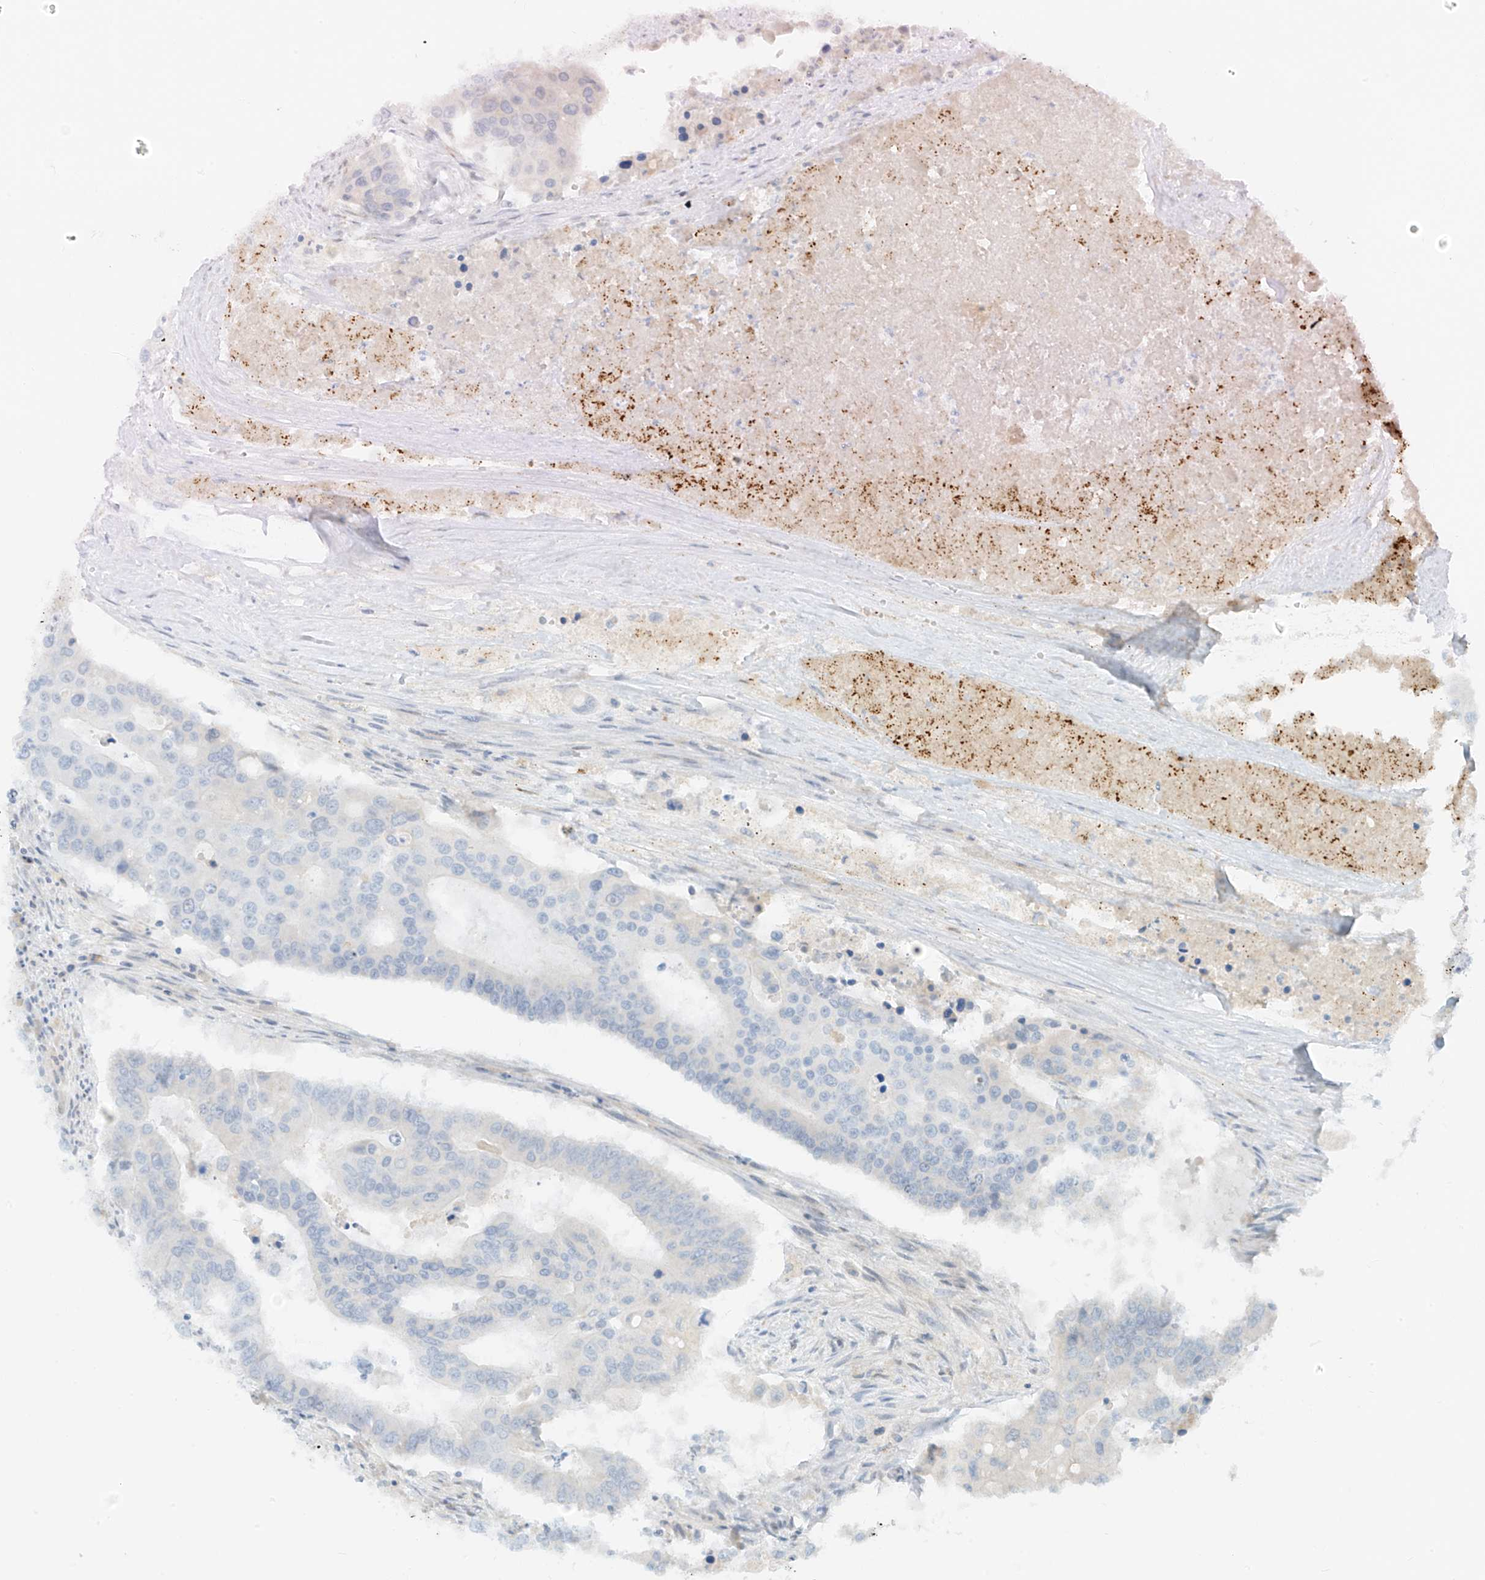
{"staining": {"intensity": "negative", "quantity": "none", "location": "none"}, "tissue": "colorectal cancer", "cell_type": "Tumor cells", "image_type": "cancer", "snomed": [{"axis": "morphology", "description": "Adenocarcinoma, NOS"}, {"axis": "topography", "description": "Colon"}], "caption": "DAB immunohistochemical staining of human colorectal cancer (adenocarcinoma) exhibits no significant staining in tumor cells.", "gene": "C2orf42", "patient": {"sex": "male", "age": 77}}